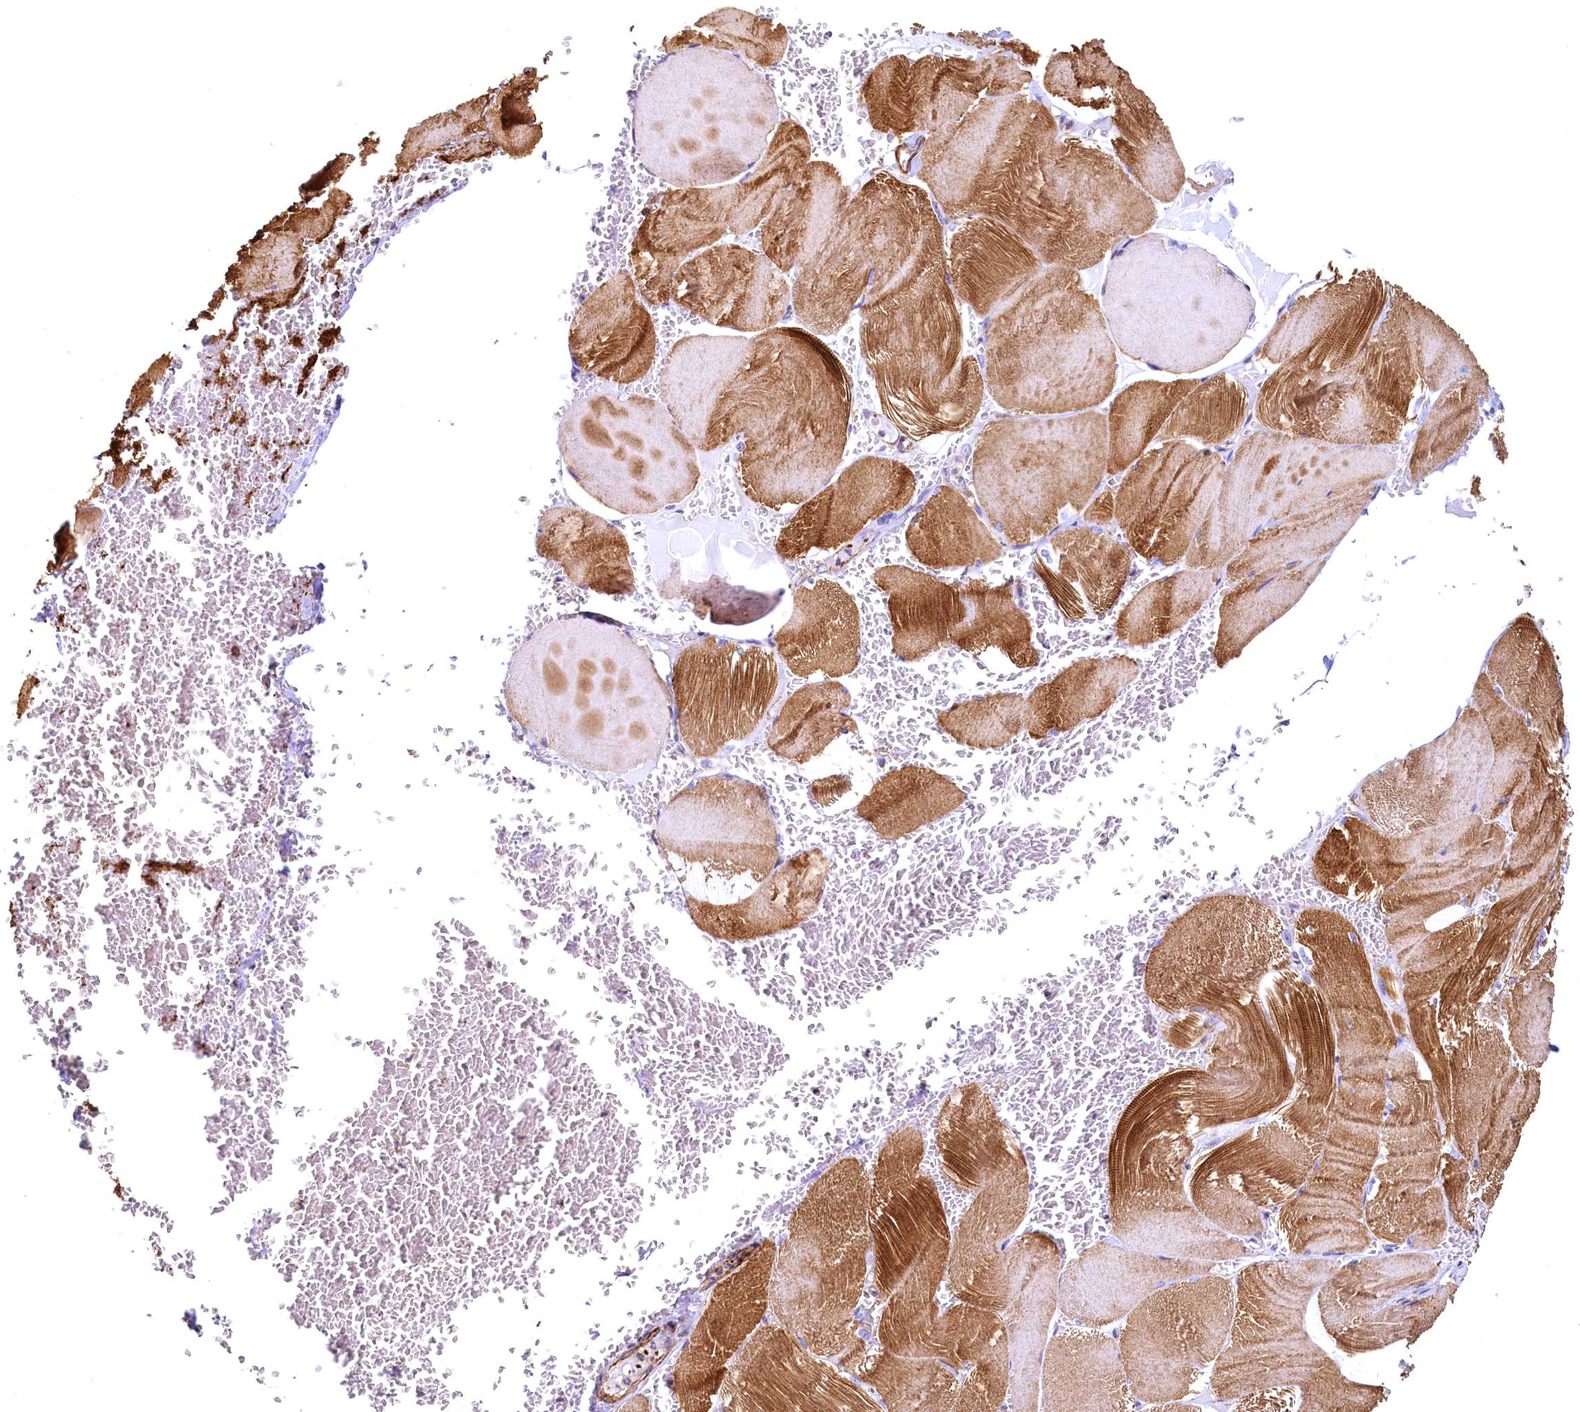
{"staining": {"intensity": "moderate", "quantity": ">75%", "location": "cytoplasmic/membranous"}, "tissue": "skeletal muscle", "cell_type": "Myocytes", "image_type": "normal", "snomed": [{"axis": "morphology", "description": "Normal tissue, NOS"}, {"axis": "morphology", "description": "Basal cell carcinoma"}, {"axis": "topography", "description": "Skeletal muscle"}], "caption": "Immunohistochemistry (IHC) image of normal human skeletal muscle stained for a protein (brown), which displays medium levels of moderate cytoplasmic/membranous expression in about >75% of myocytes.", "gene": "THBS1", "patient": {"sex": "female", "age": 64}}